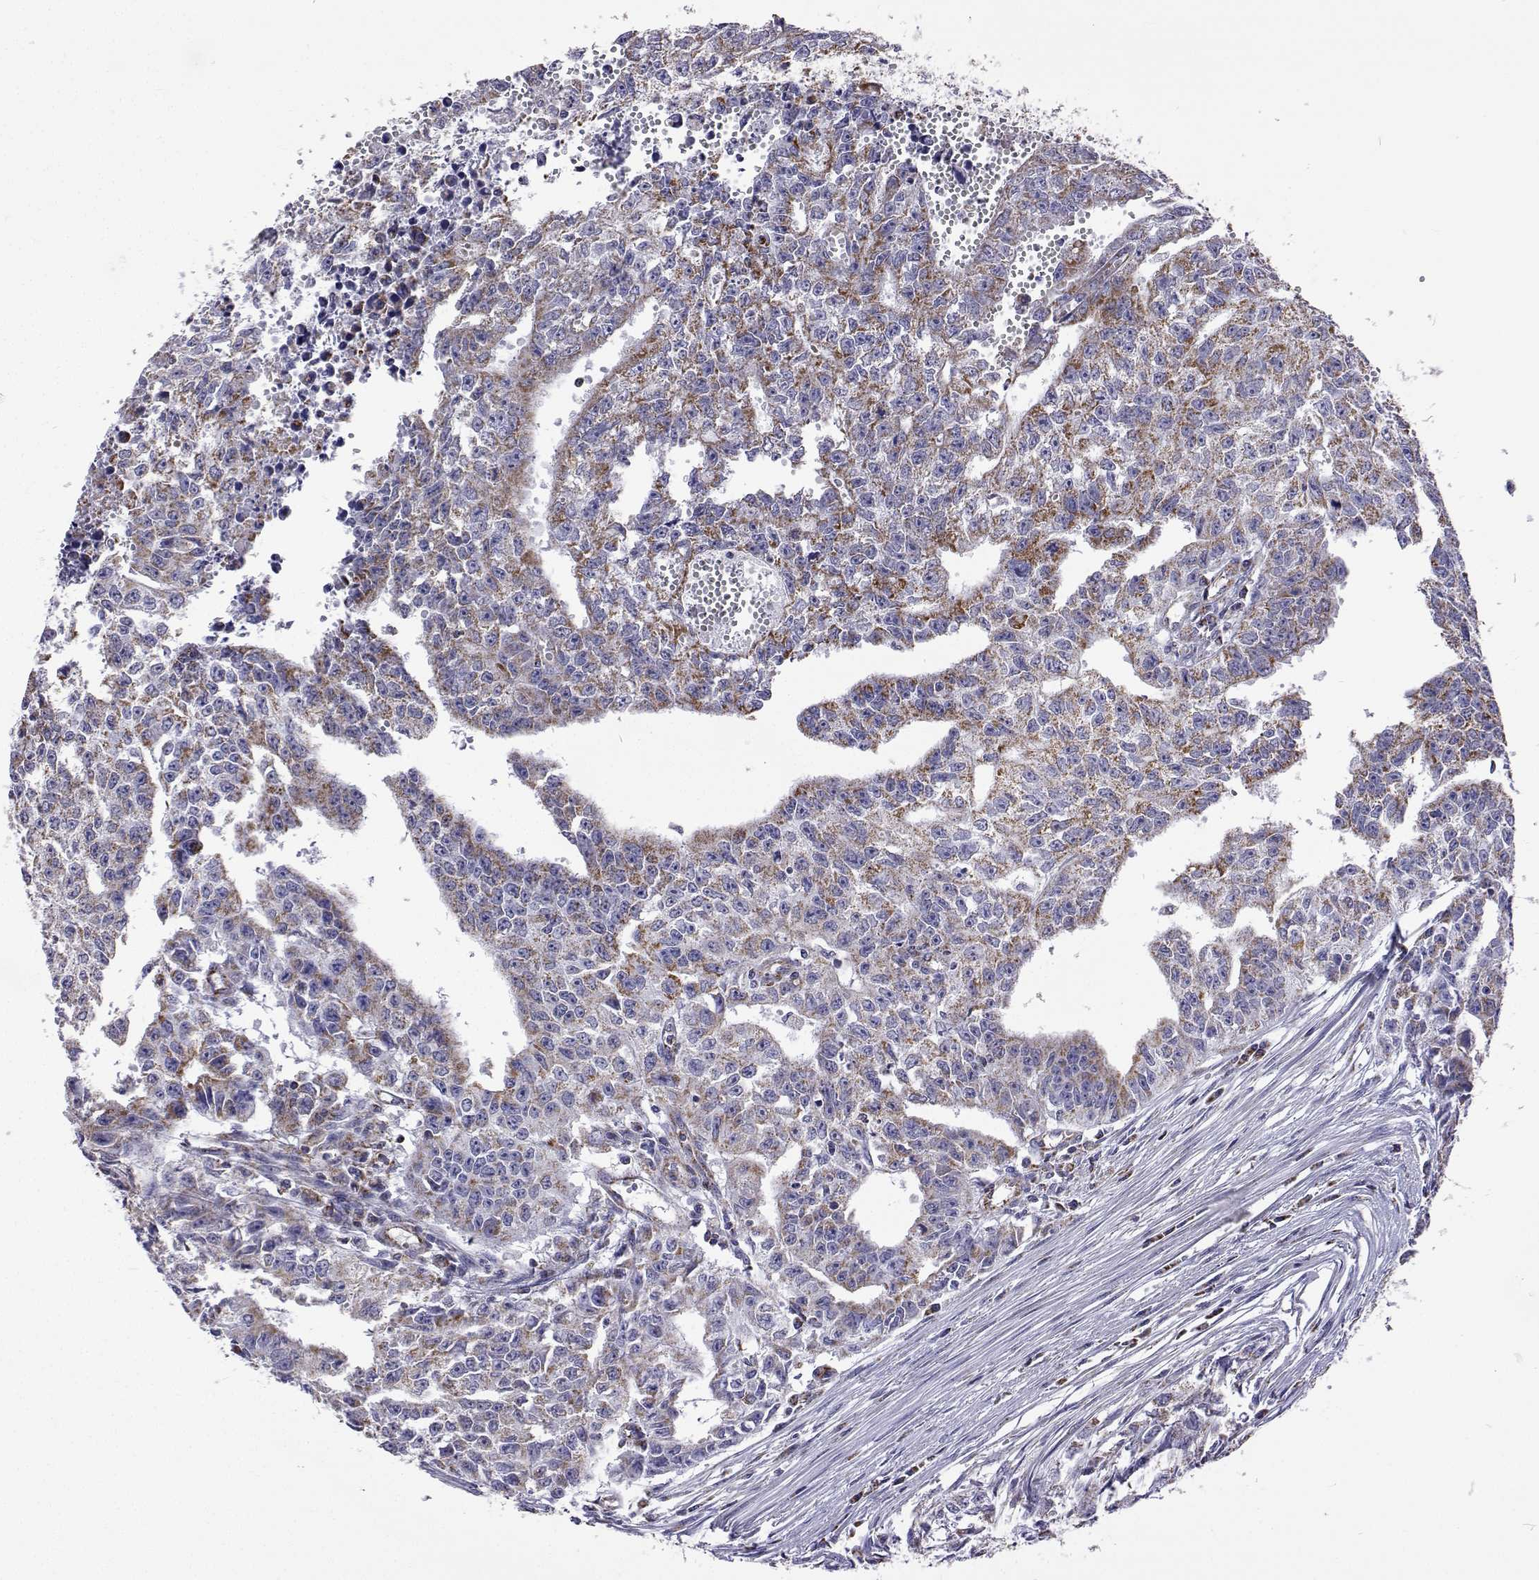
{"staining": {"intensity": "weak", "quantity": "25%-75%", "location": "cytoplasmic/membranous"}, "tissue": "testis cancer", "cell_type": "Tumor cells", "image_type": "cancer", "snomed": [{"axis": "morphology", "description": "Carcinoma, Embryonal, NOS"}, {"axis": "morphology", "description": "Teratoma, malignant, NOS"}, {"axis": "topography", "description": "Testis"}], "caption": "A brown stain labels weak cytoplasmic/membranous expression of a protein in testis cancer tumor cells.", "gene": "MCCC2", "patient": {"sex": "male", "age": 24}}